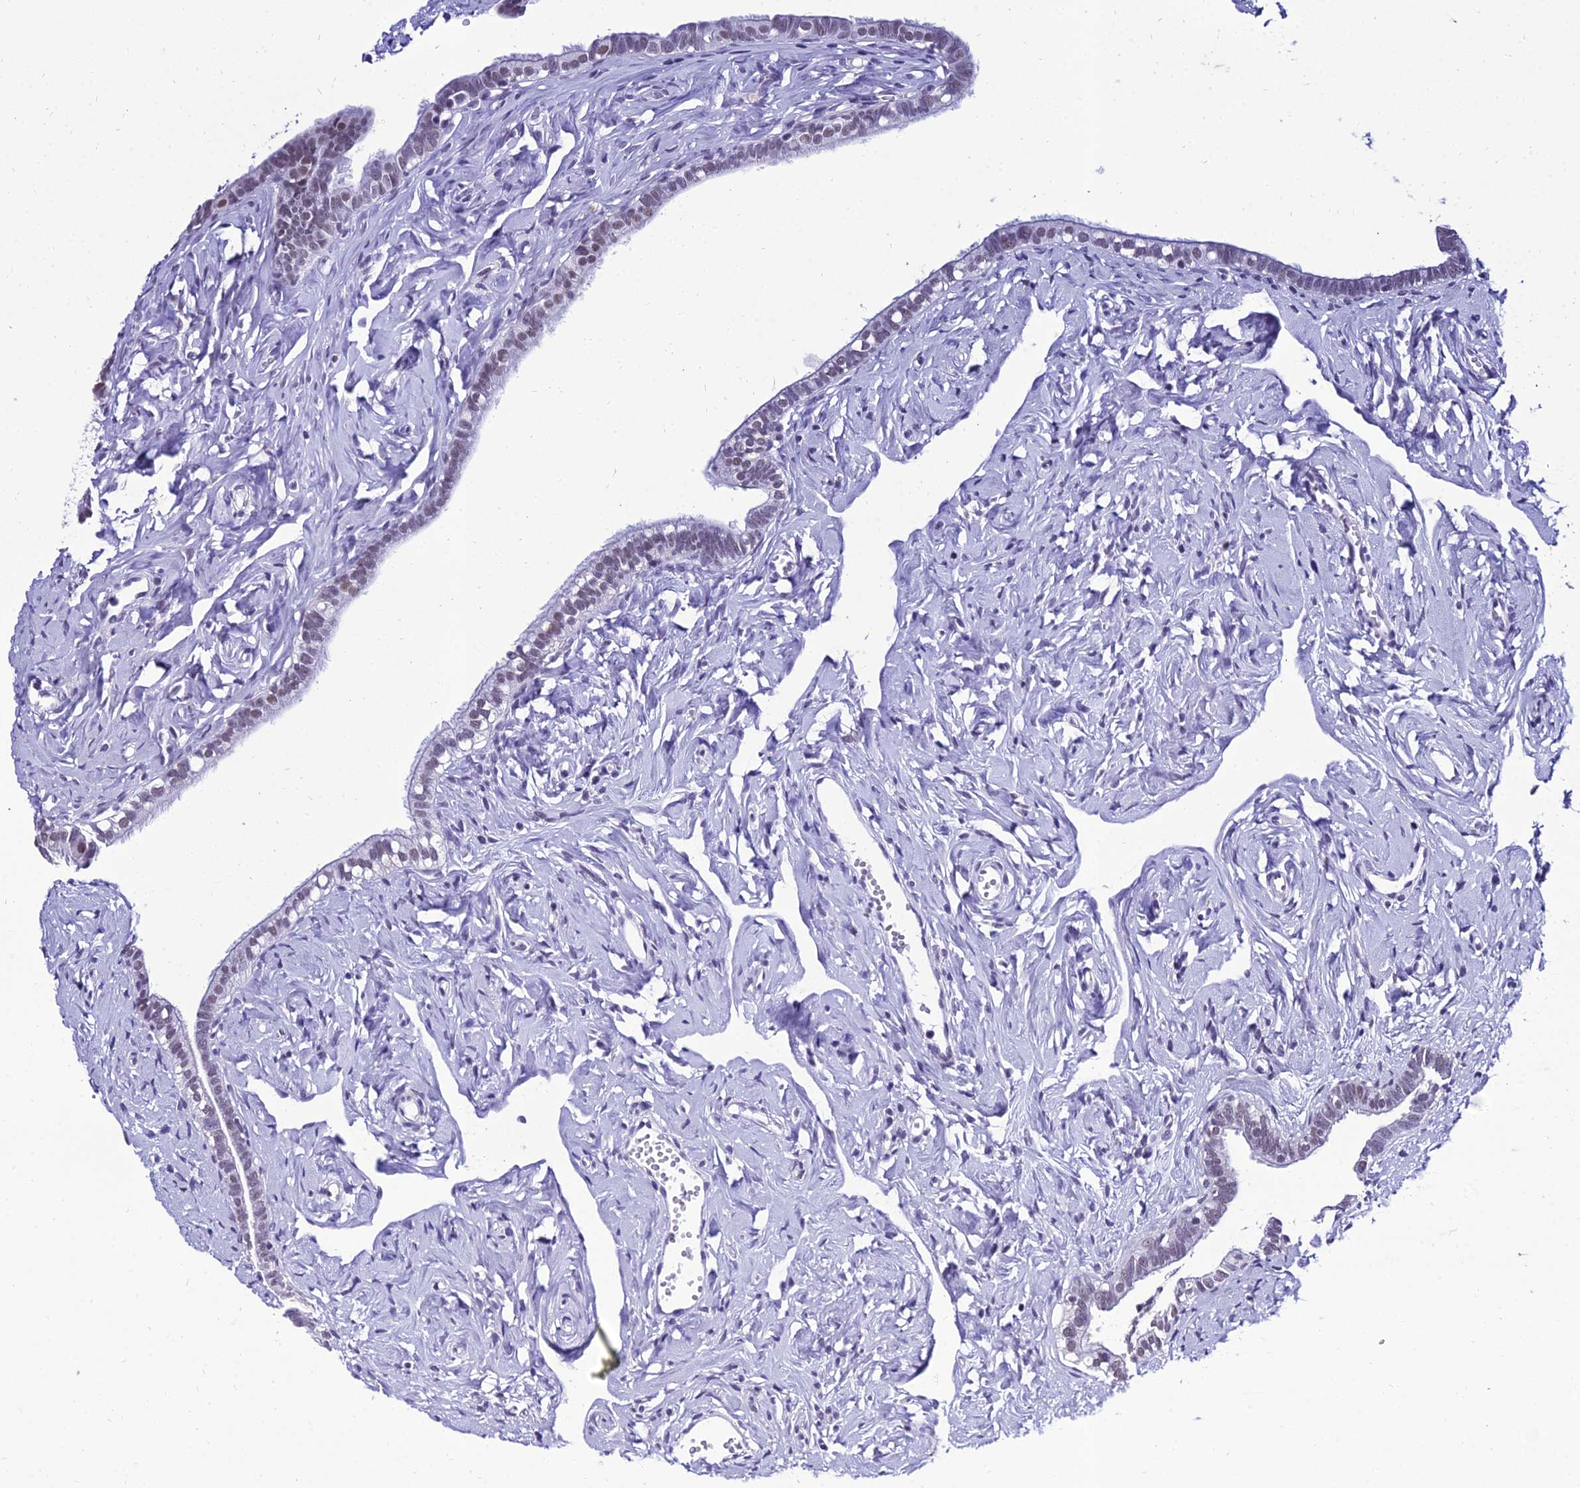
{"staining": {"intensity": "weak", "quantity": "25%-75%", "location": "nuclear"}, "tissue": "fallopian tube", "cell_type": "Glandular cells", "image_type": "normal", "snomed": [{"axis": "morphology", "description": "Normal tissue, NOS"}, {"axis": "topography", "description": "Fallopian tube"}], "caption": "This photomicrograph reveals normal fallopian tube stained with IHC to label a protein in brown. The nuclear of glandular cells show weak positivity for the protein. Nuclei are counter-stained blue.", "gene": "PPP4R2", "patient": {"sex": "female", "age": 66}}